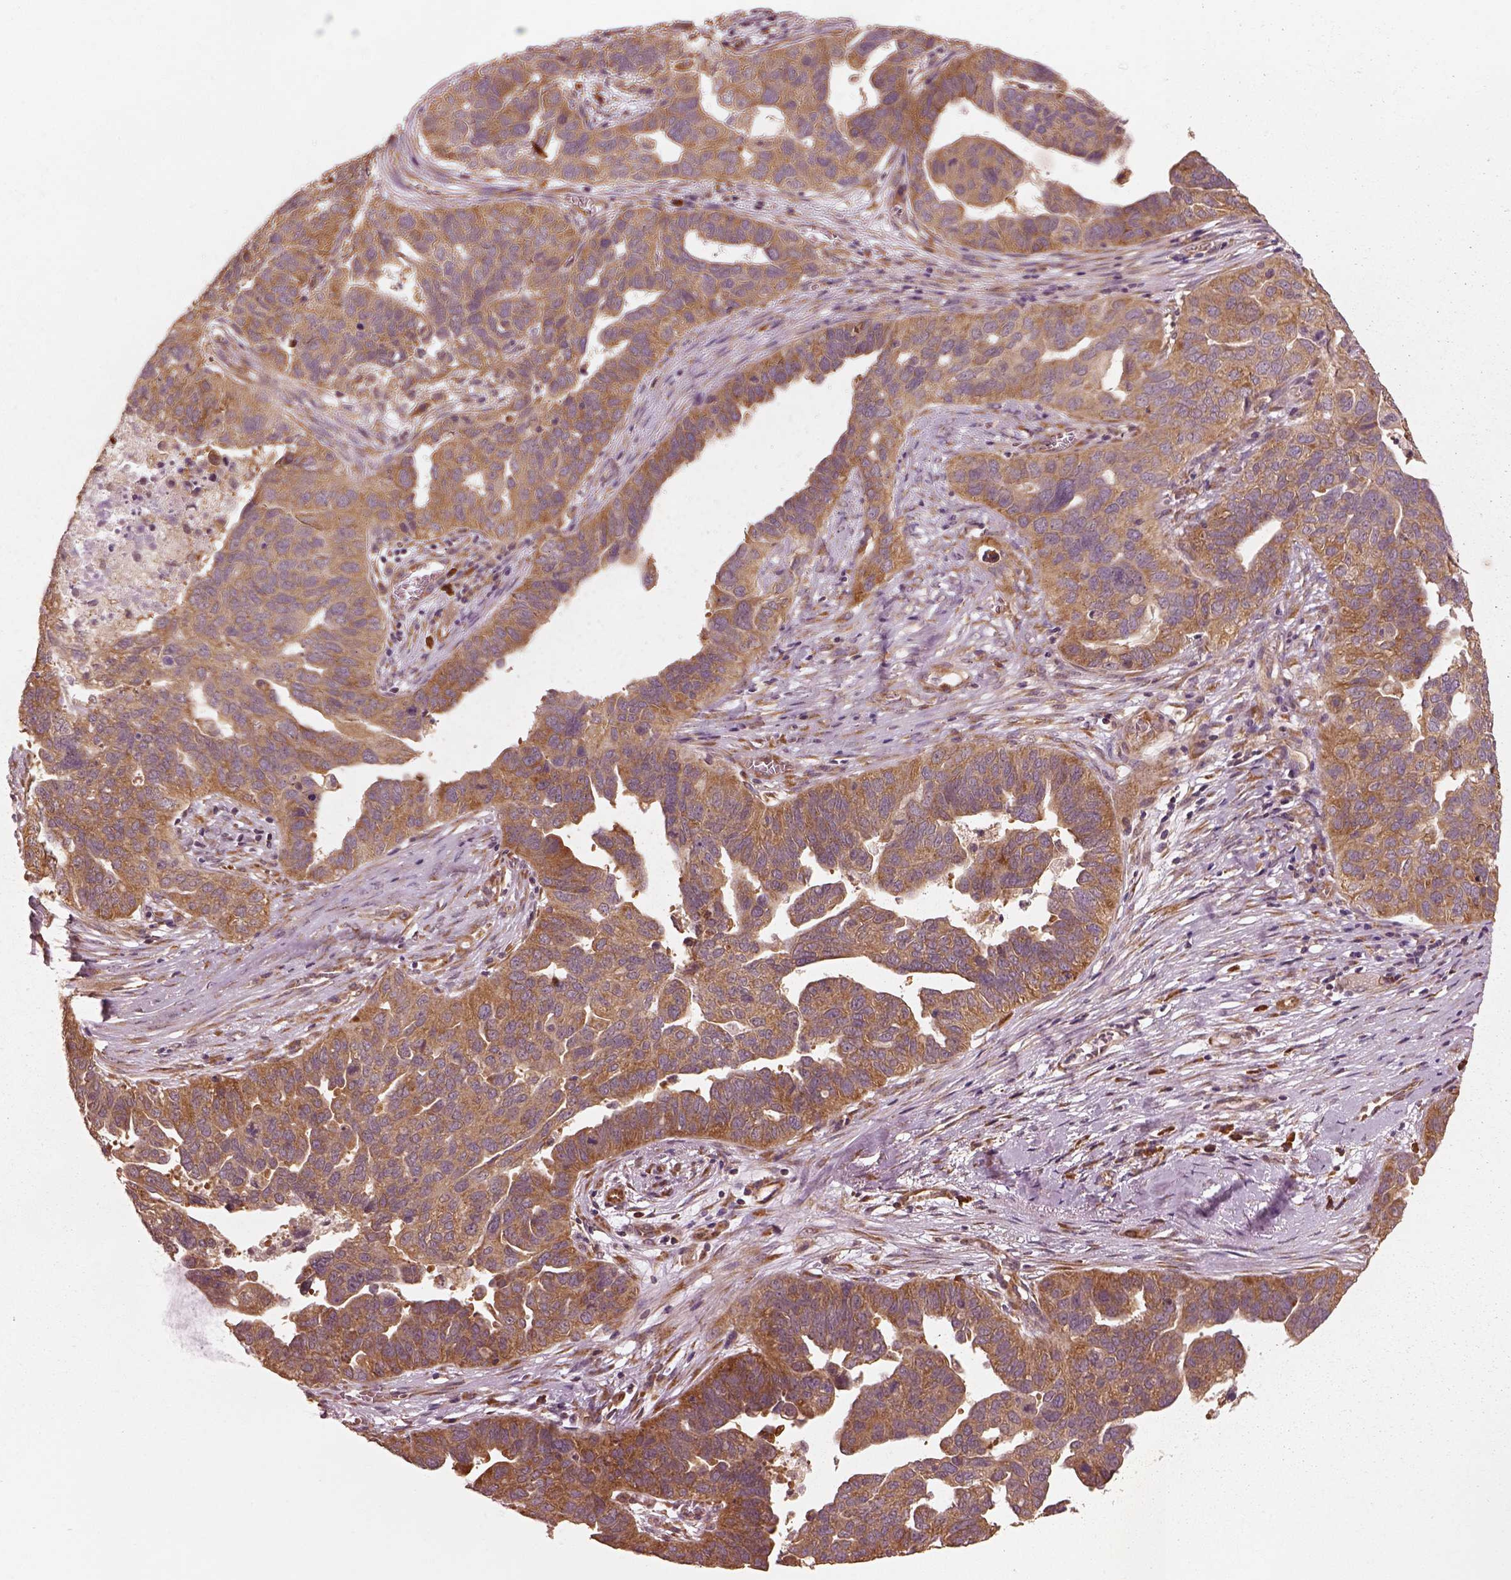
{"staining": {"intensity": "moderate", "quantity": ">75%", "location": "cytoplasmic/membranous"}, "tissue": "ovarian cancer", "cell_type": "Tumor cells", "image_type": "cancer", "snomed": [{"axis": "morphology", "description": "Carcinoma, endometroid"}, {"axis": "topography", "description": "Soft tissue"}, {"axis": "topography", "description": "Ovary"}], "caption": "Protein positivity by IHC displays moderate cytoplasmic/membranous staining in about >75% of tumor cells in ovarian cancer (endometroid carcinoma).", "gene": "RPS5", "patient": {"sex": "female", "age": 52}}